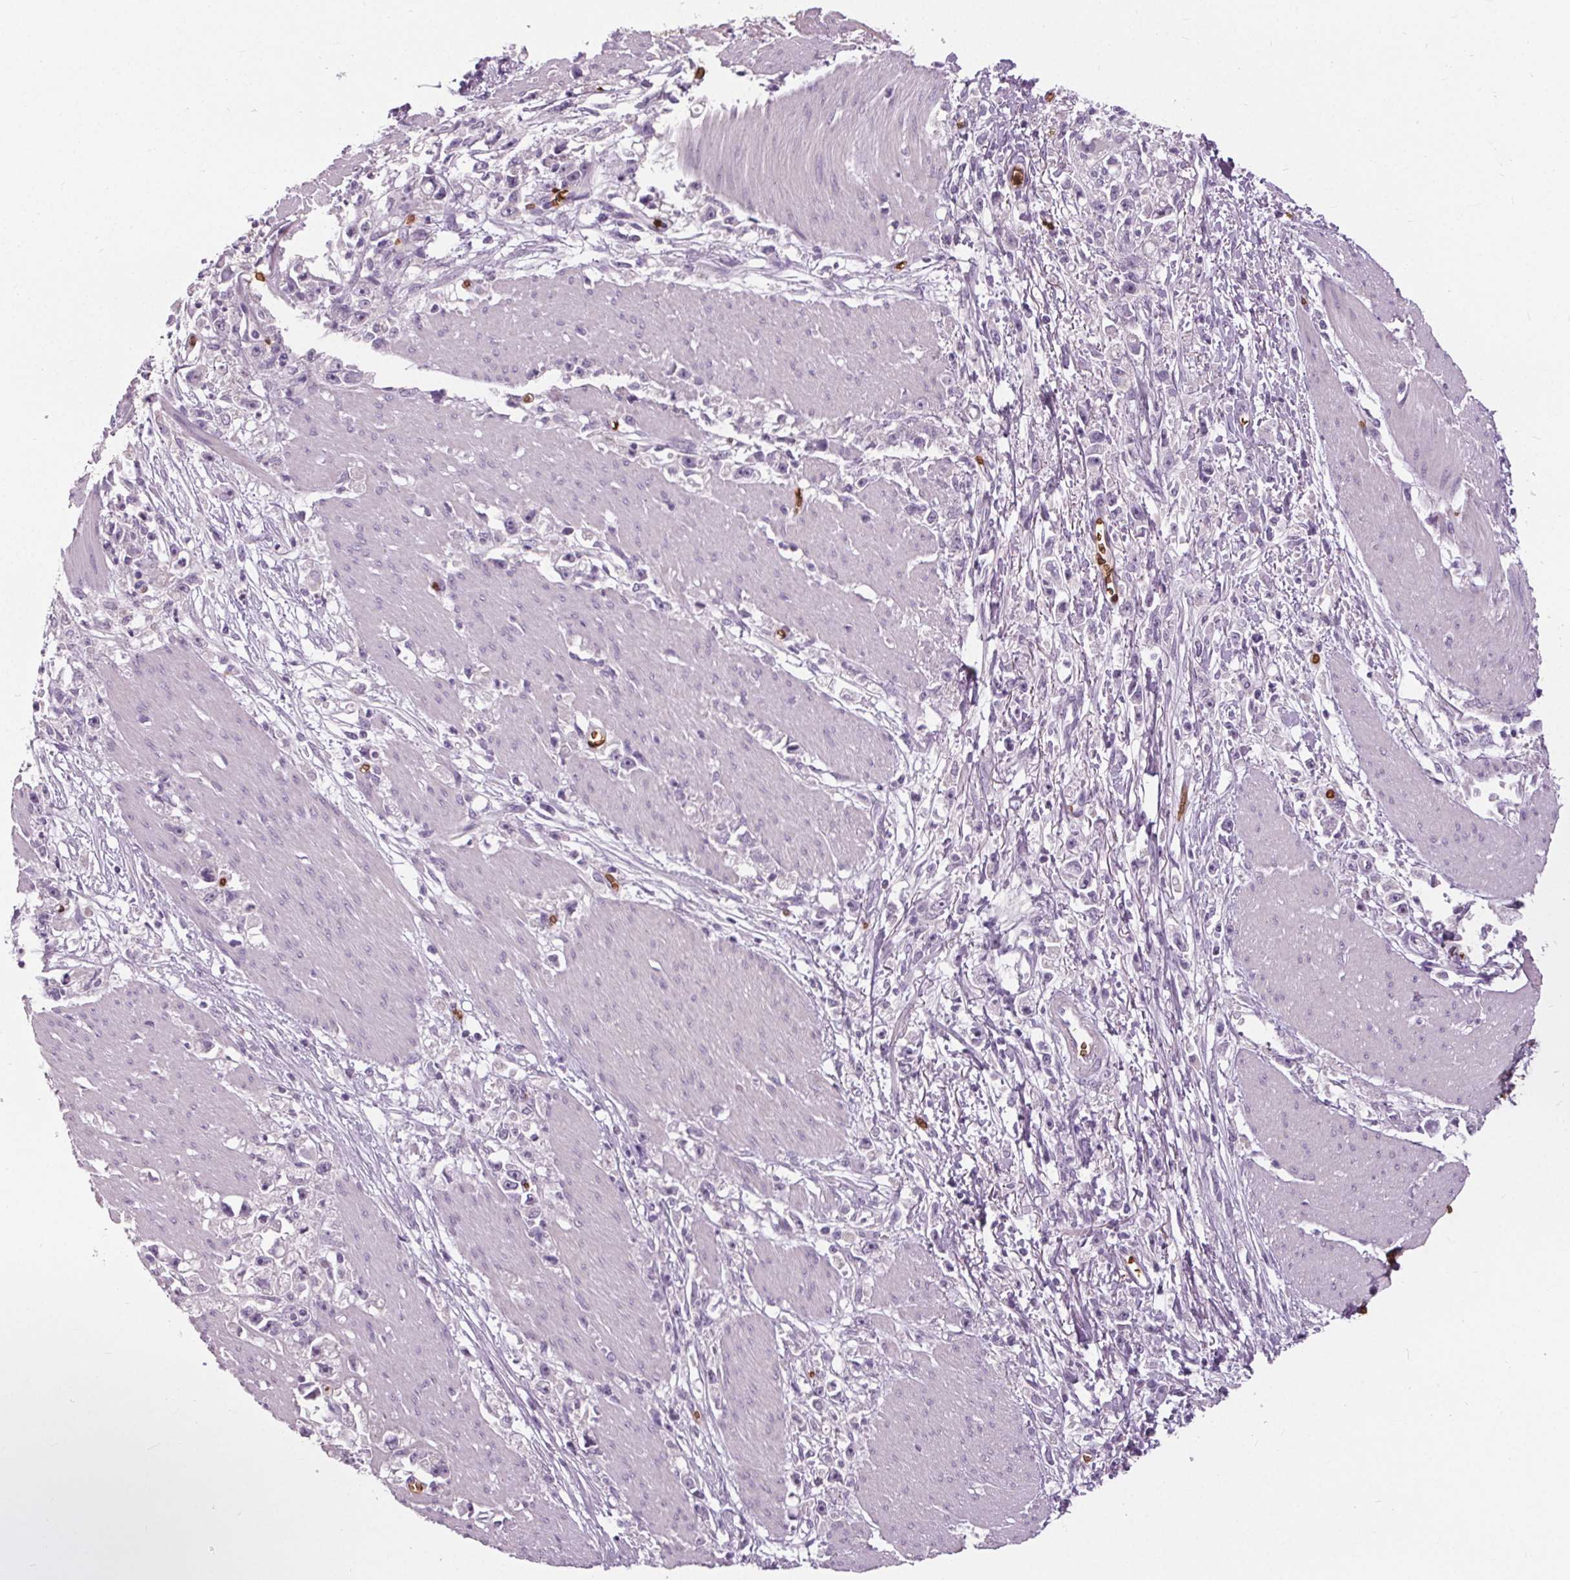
{"staining": {"intensity": "negative", "quantity": "none", "location": "none"}, "tissue": "stomach cancer", "cell_type": "Tumor cells", "image_type": "cancer", "snomed": [{"axis": "morphology", "description": "Adenocarcinoma, NOS"}, {"axis": "topography", "description": "Stomach"}], "caption": "The image shows no significant expression in tumor cells of stomach cancer. (DAB (3,3'-diaminobenzidine) IHC visualized using brightfield microscopy, high magnification).", "gene": "SLC4A1", "patient": {"sex": "female", "age": 59}}